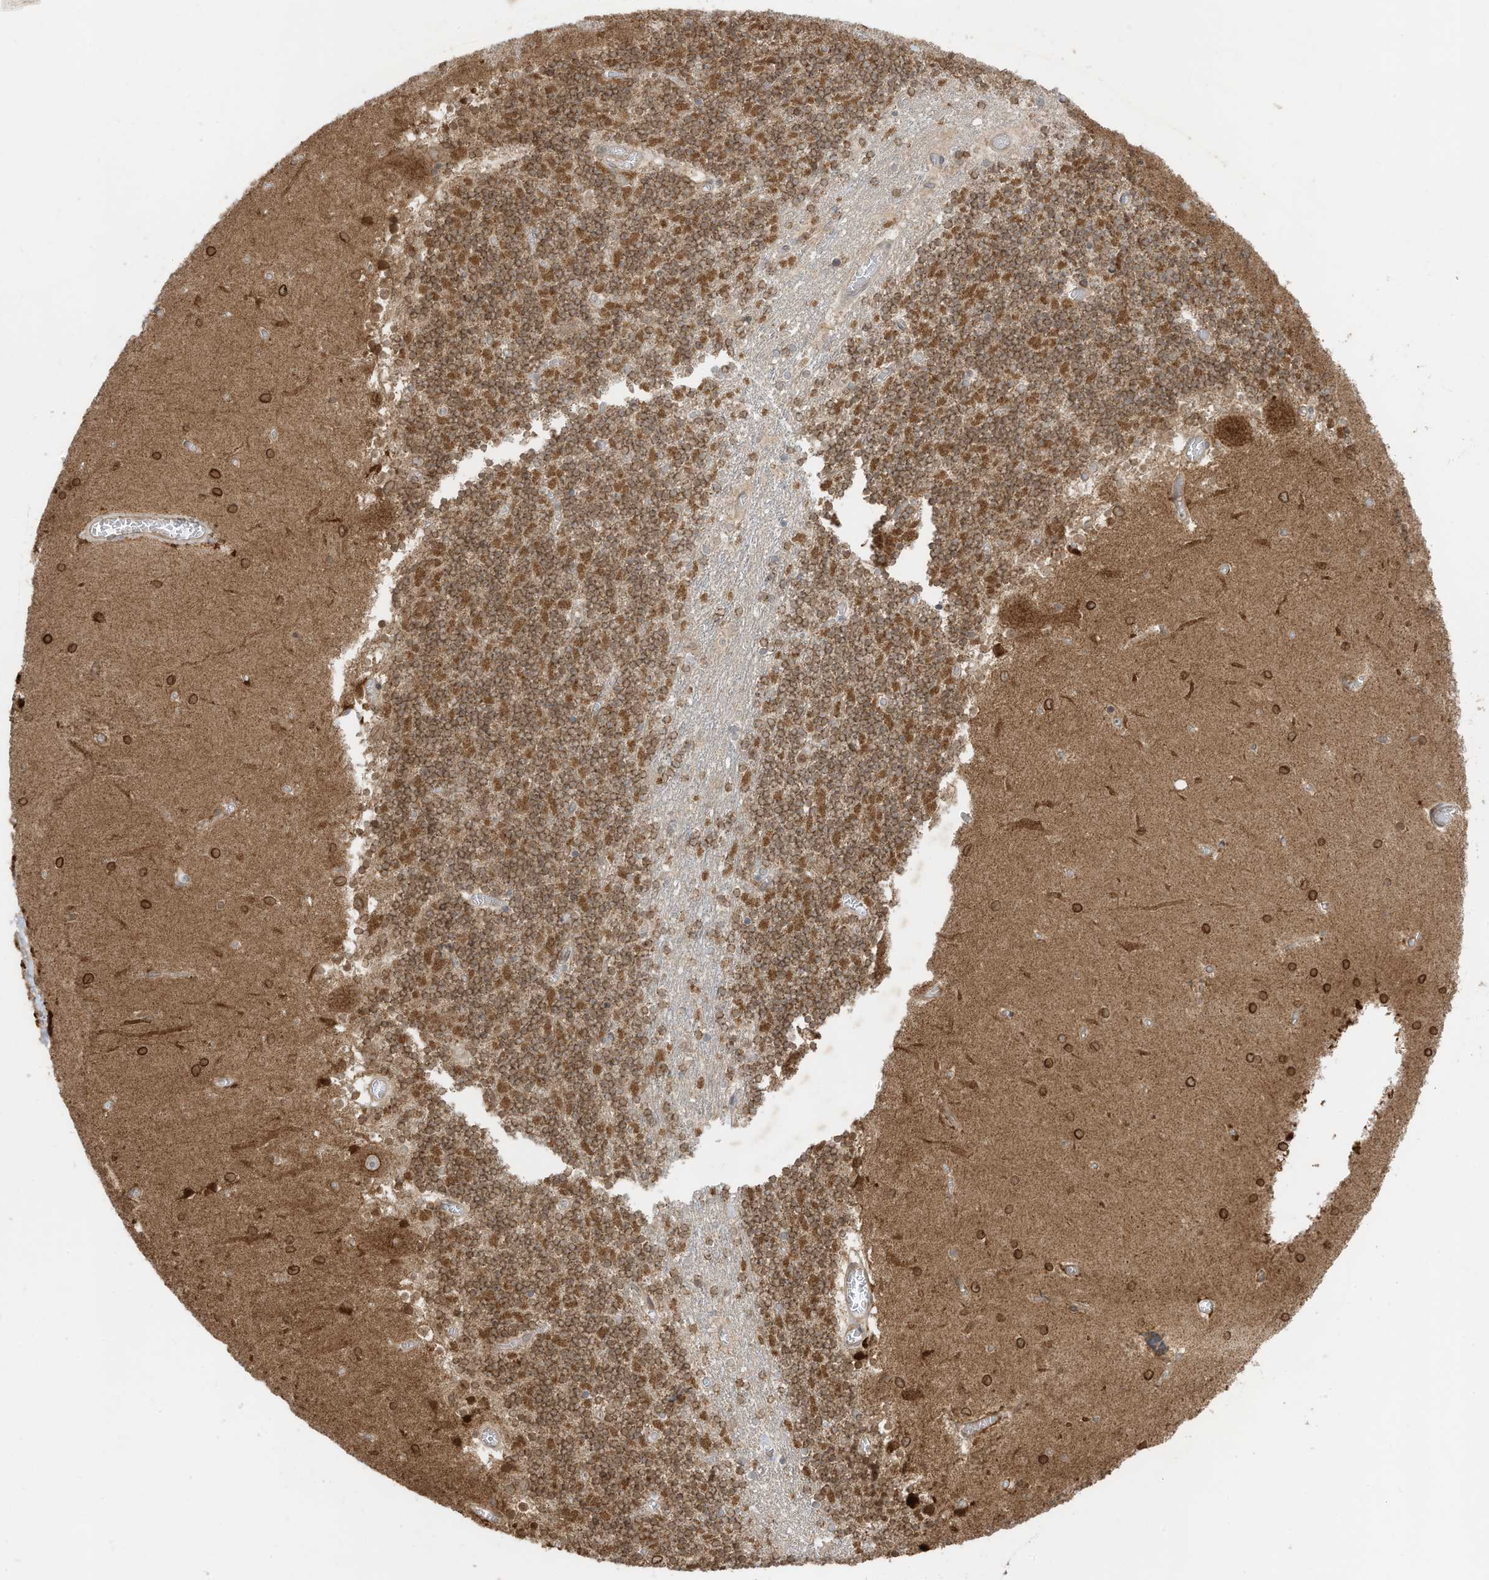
{"staining": {"intensity": "moderate", "quantity": ">75%", "location": "cytoplasmic/membranous"}, "tissue": "cerebellum", "cell_type": "Cells in granular layer", "image_type": "normal", "snomed": [{"axis": "morphology", "description": "Normal tissue, NOS"}, {"axis": "topography", "description": "Cerebellum"}], "caption": "Protein analysis of benign cerebellum demonstrates moderate cytoplasmic/membranous positivity in approximately >75% of cells in granular layer.", "gene": "SLC25A12", "patient": {"sex": "female", "age": 28}}